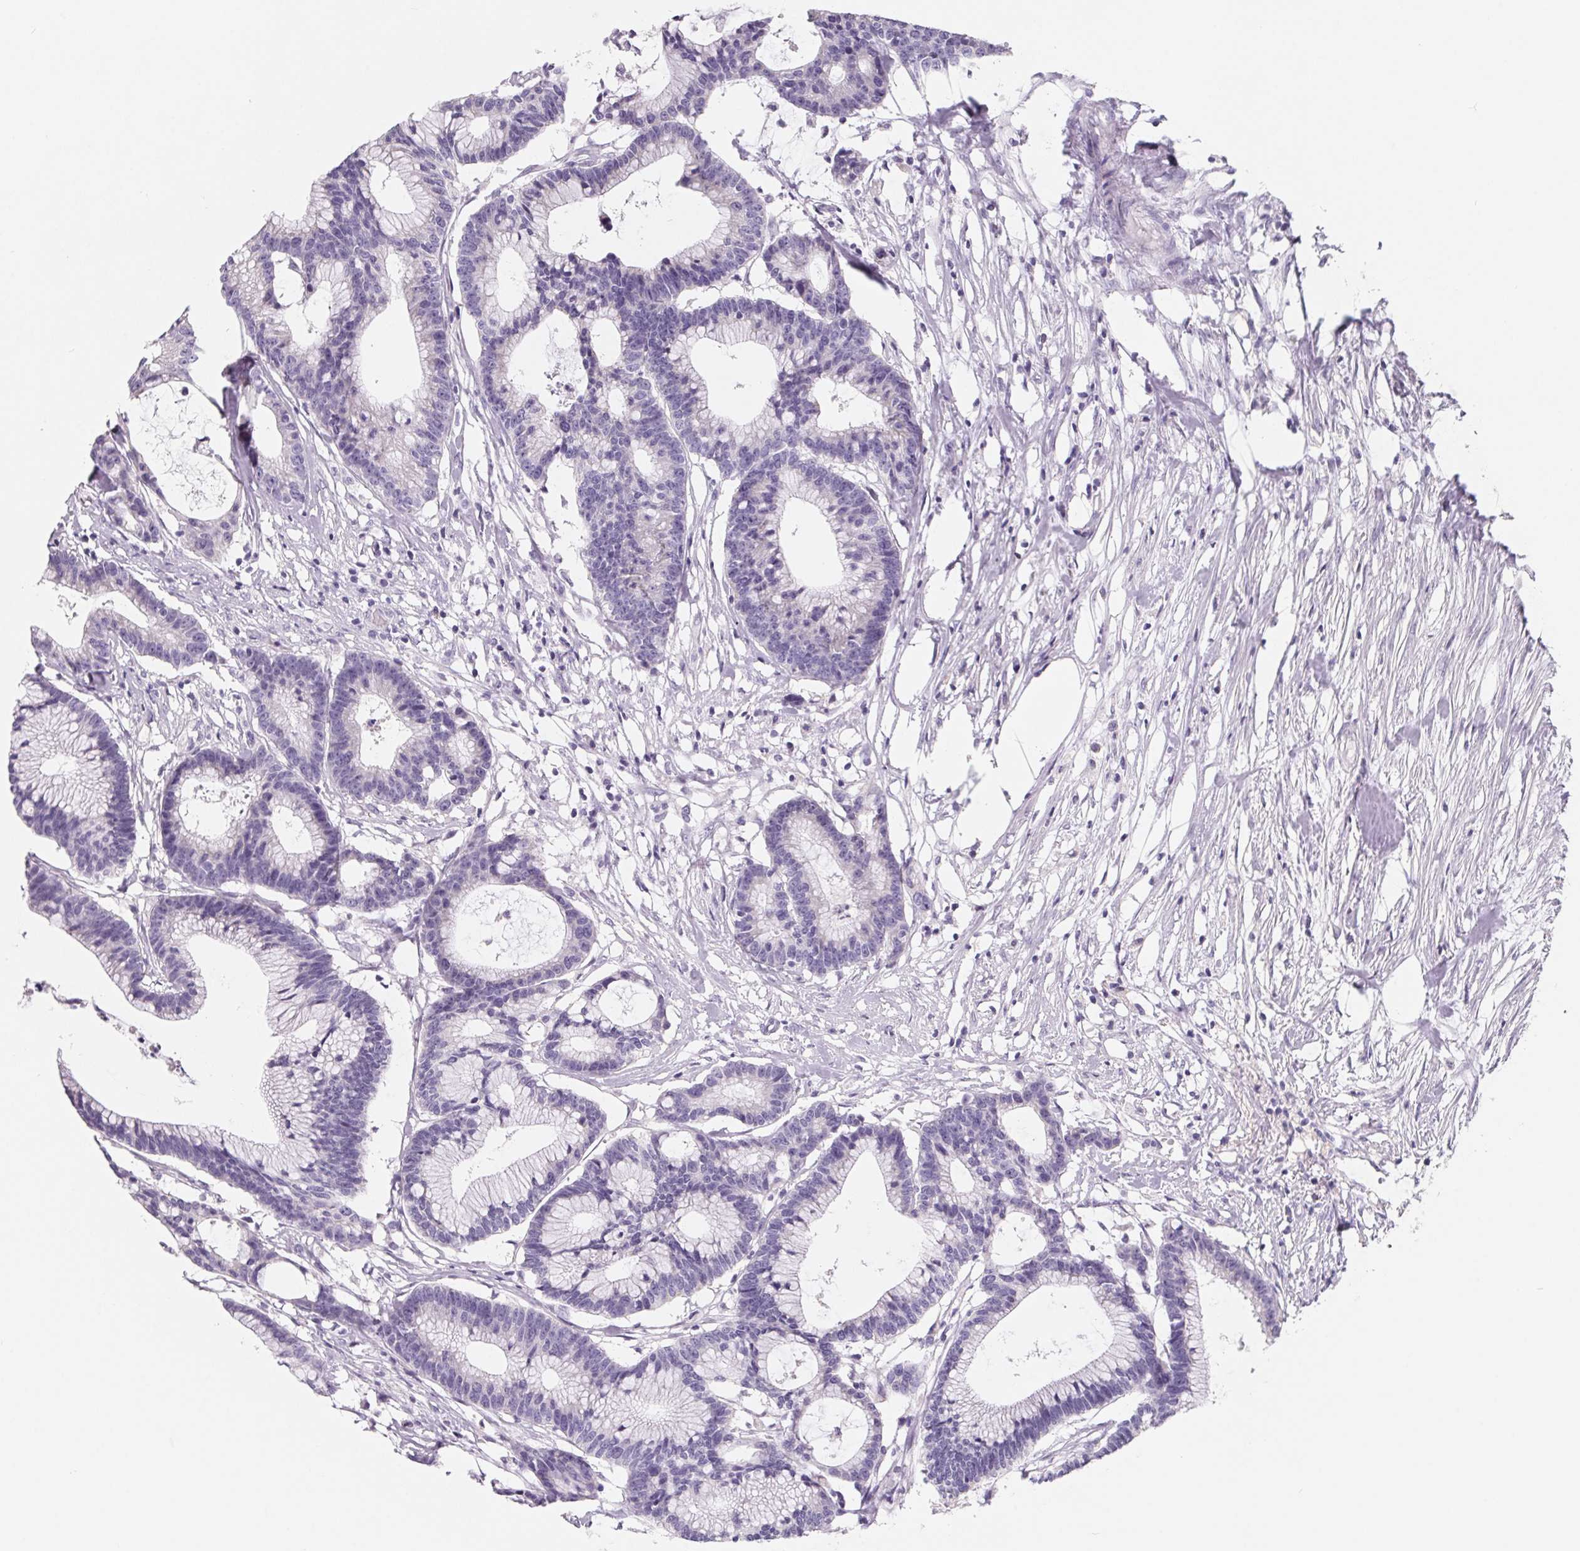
{"staining": {"intensity": "negative", "quantity": "none", "location": "none"}, "tissue": "colorectal cancer", "cell_type": "Tumor cells", "image_type": "cancer", "snomed": [{"axis": "morphology", "description": "Adenocarcinoma, NOS"}, {"axis": "topography", "description": "Colon"}], "caption": "Colorectal cancer (adenocarcinoma) was stained to show a protein in brown. There is no significant staining in tumor cells.", "gene": "FDX1", "patient": {"sex": "female", "age": 78}}